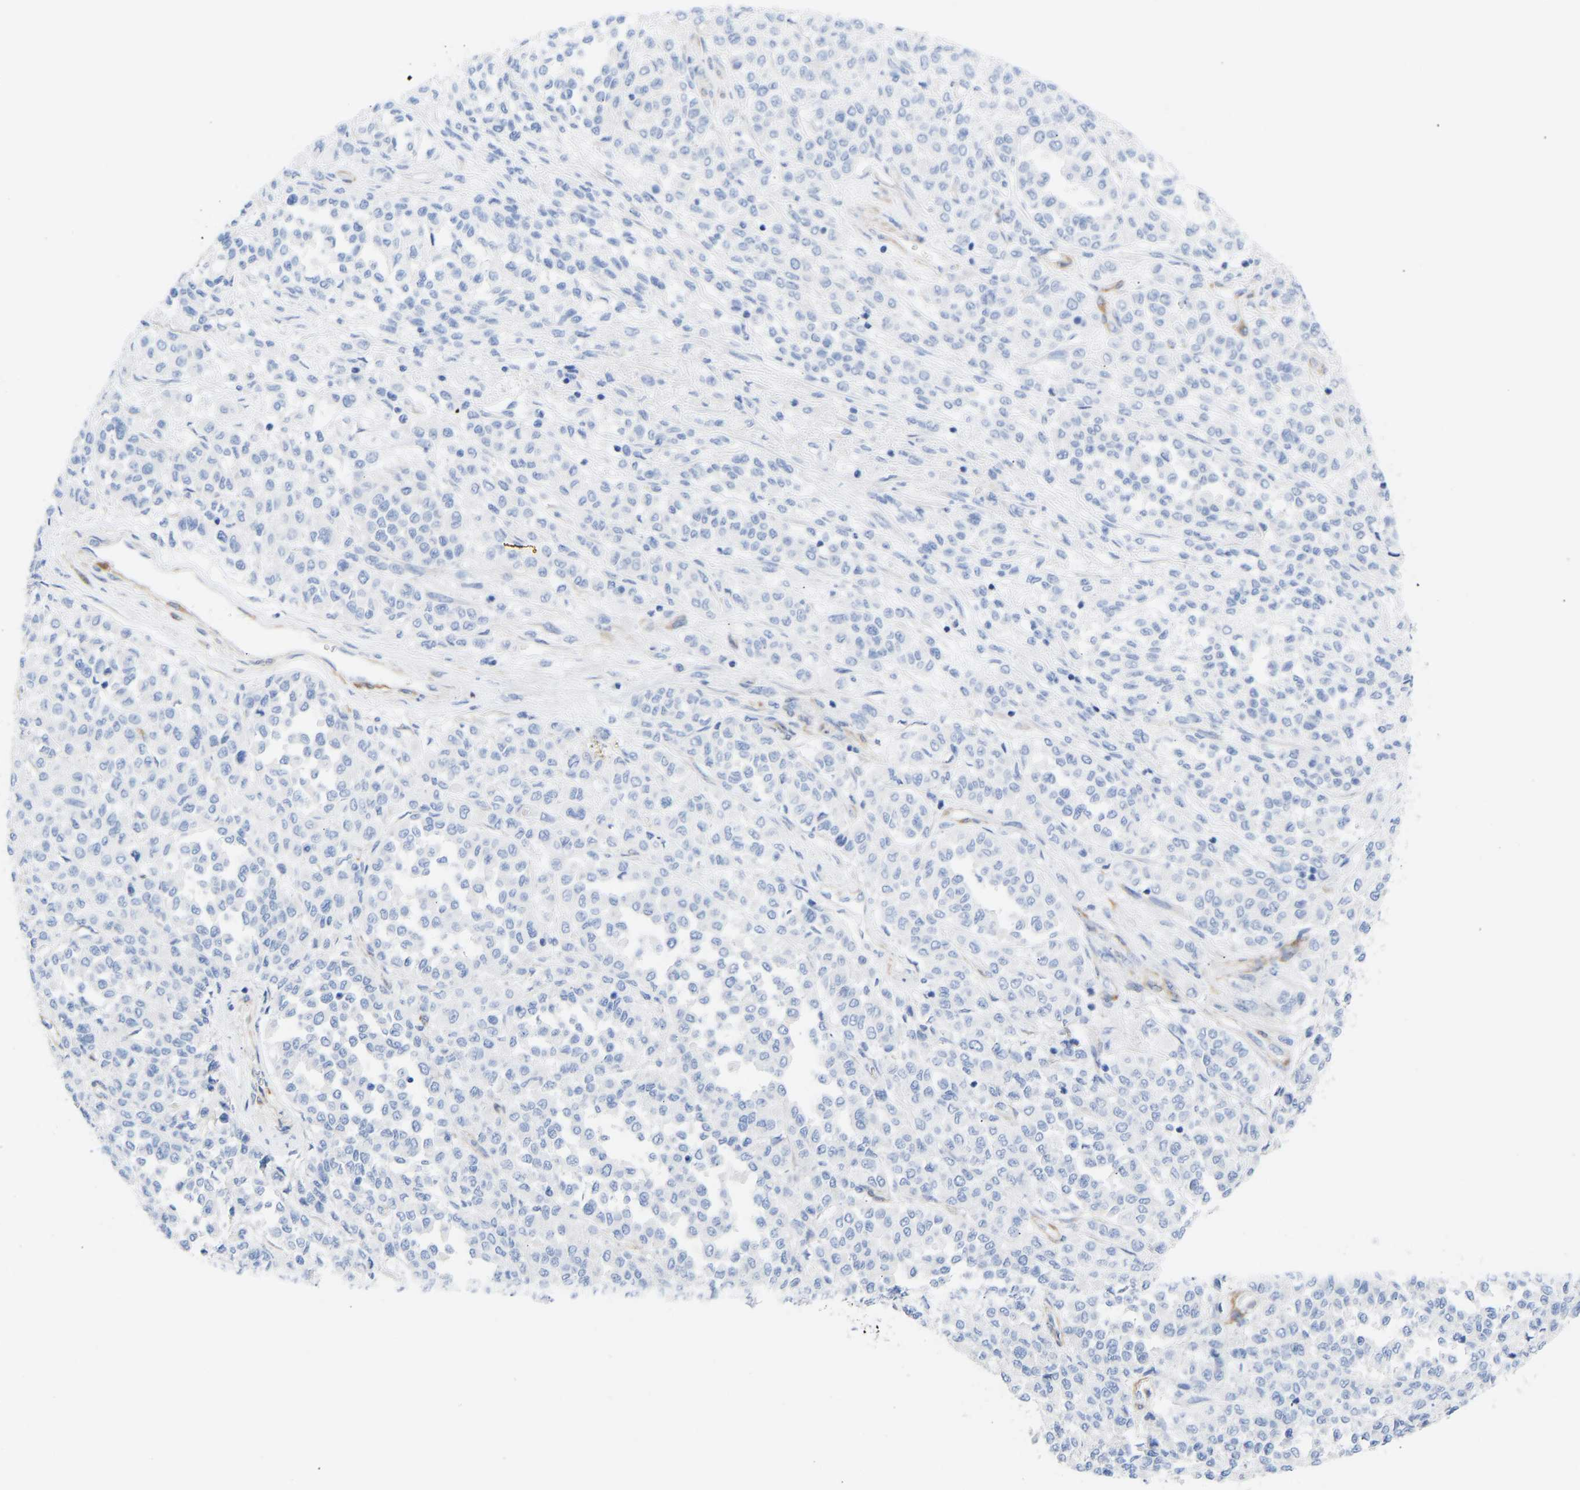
{"staining": {"intensity": "negative", "quantity": "none", "location": "none"}, "tissue": "melanoma", "cell_type": "Tumor cells", "image_type": "cancer", "snomed": [{"axis": "morphology", "description": "Malignant melanoma, Metastatic site"}, {"axis": "topography", "description": "Pancreas"}], "caption": "Immunohistochemistry (IHC) of malignant melanoma (metastatic site) displays no expression in tumor cells.", "gene": "AMPH", "patient": {"sex": "female", "age": 30}}